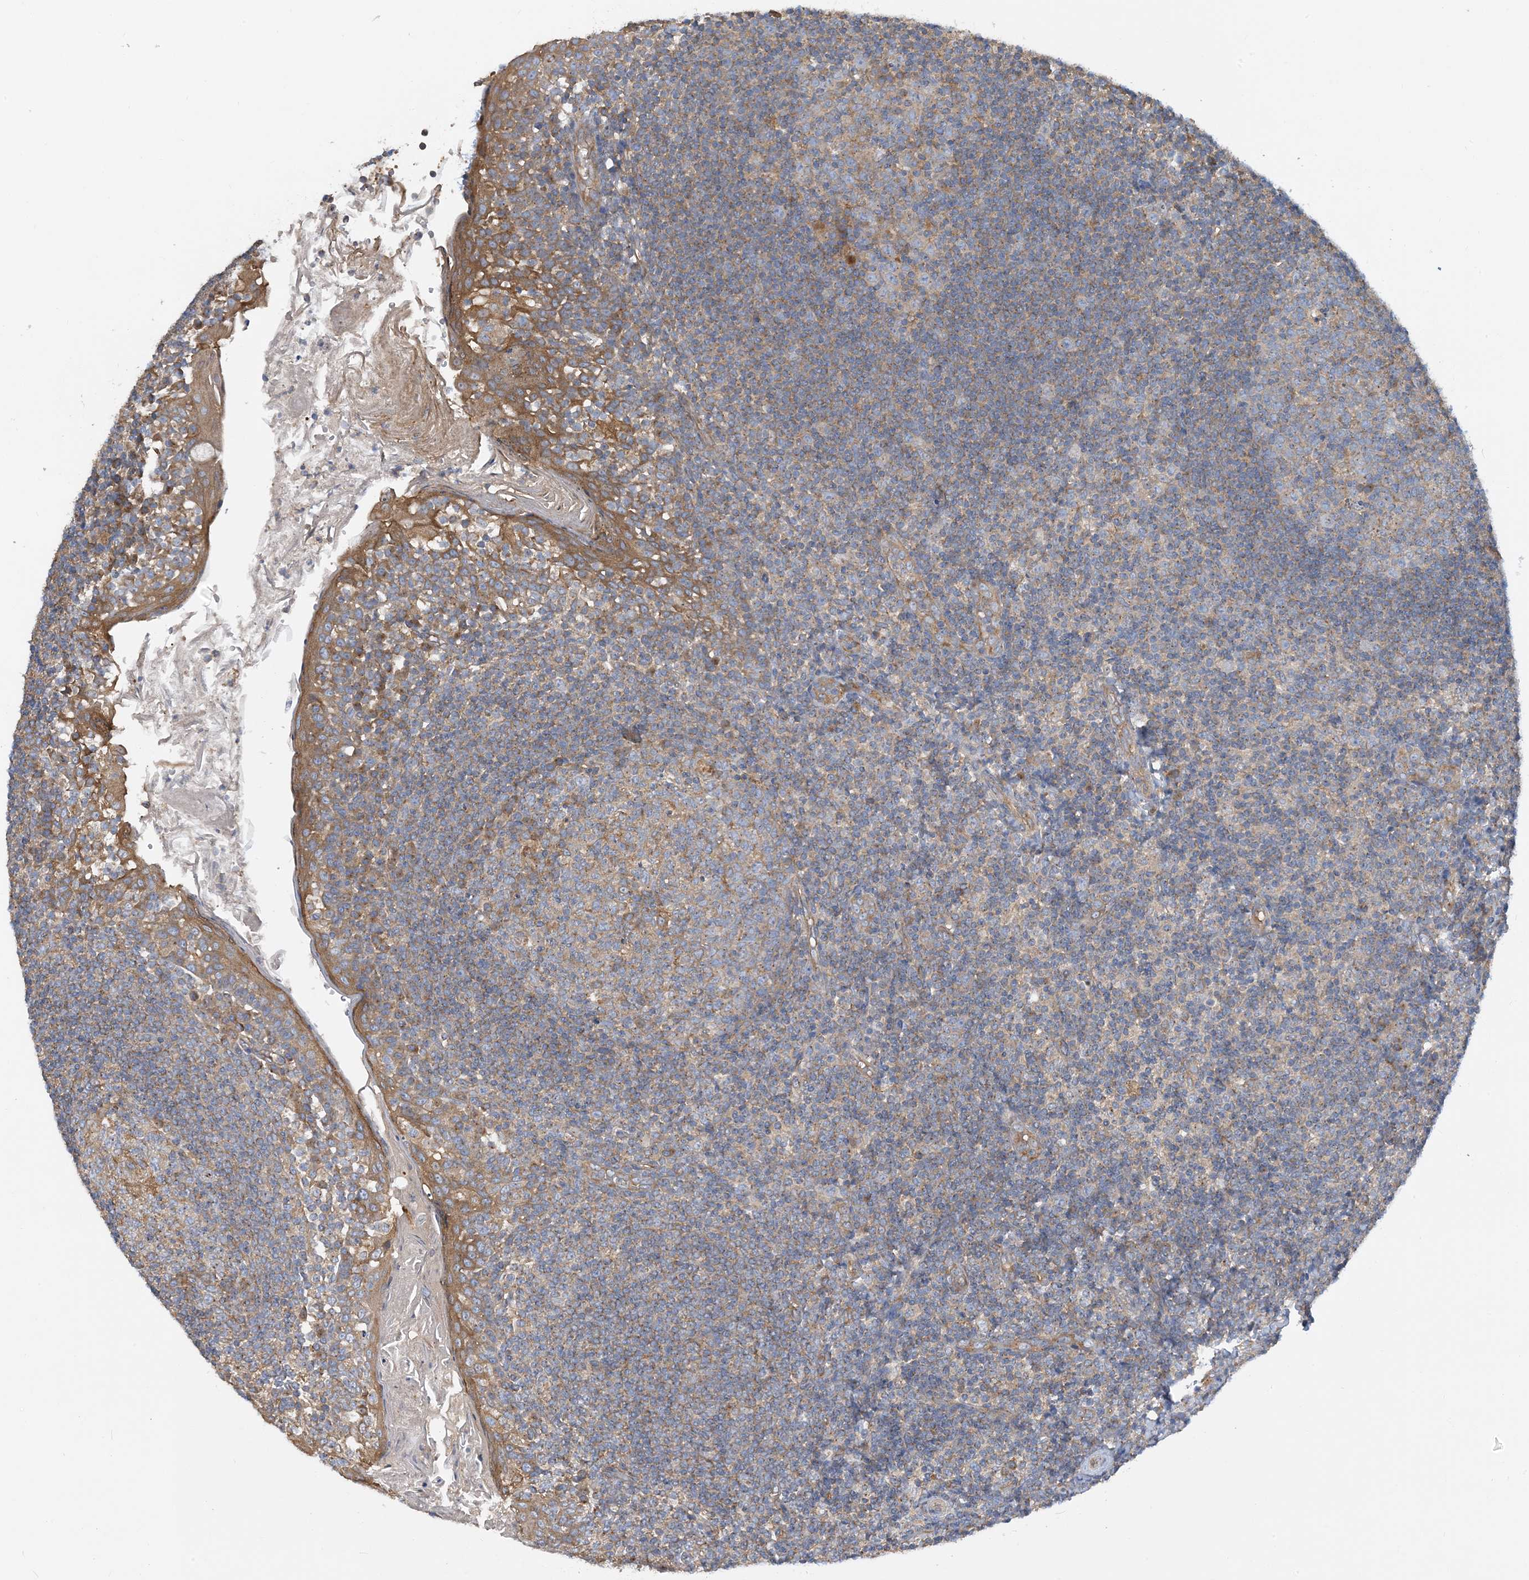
{"staining": {"intensity": "weak", "quantity": "<25%", "location": "cytoplasmic/membranous"}, "tissue": "tonsil", "cell_type": "Germinal center cells", "image_type": "normal", "snomed": [{"axis": "morphology", "description": "Normal tissue, NOS"}, {"axis": "topography", "description": "Tonsil"}], "caption": "The immunohistochemistry histopathology image has no significant positivity in germinal center cells of tonsil.", "gene": "SIDT1", "patient": {"sex": "female", "age": 19}}